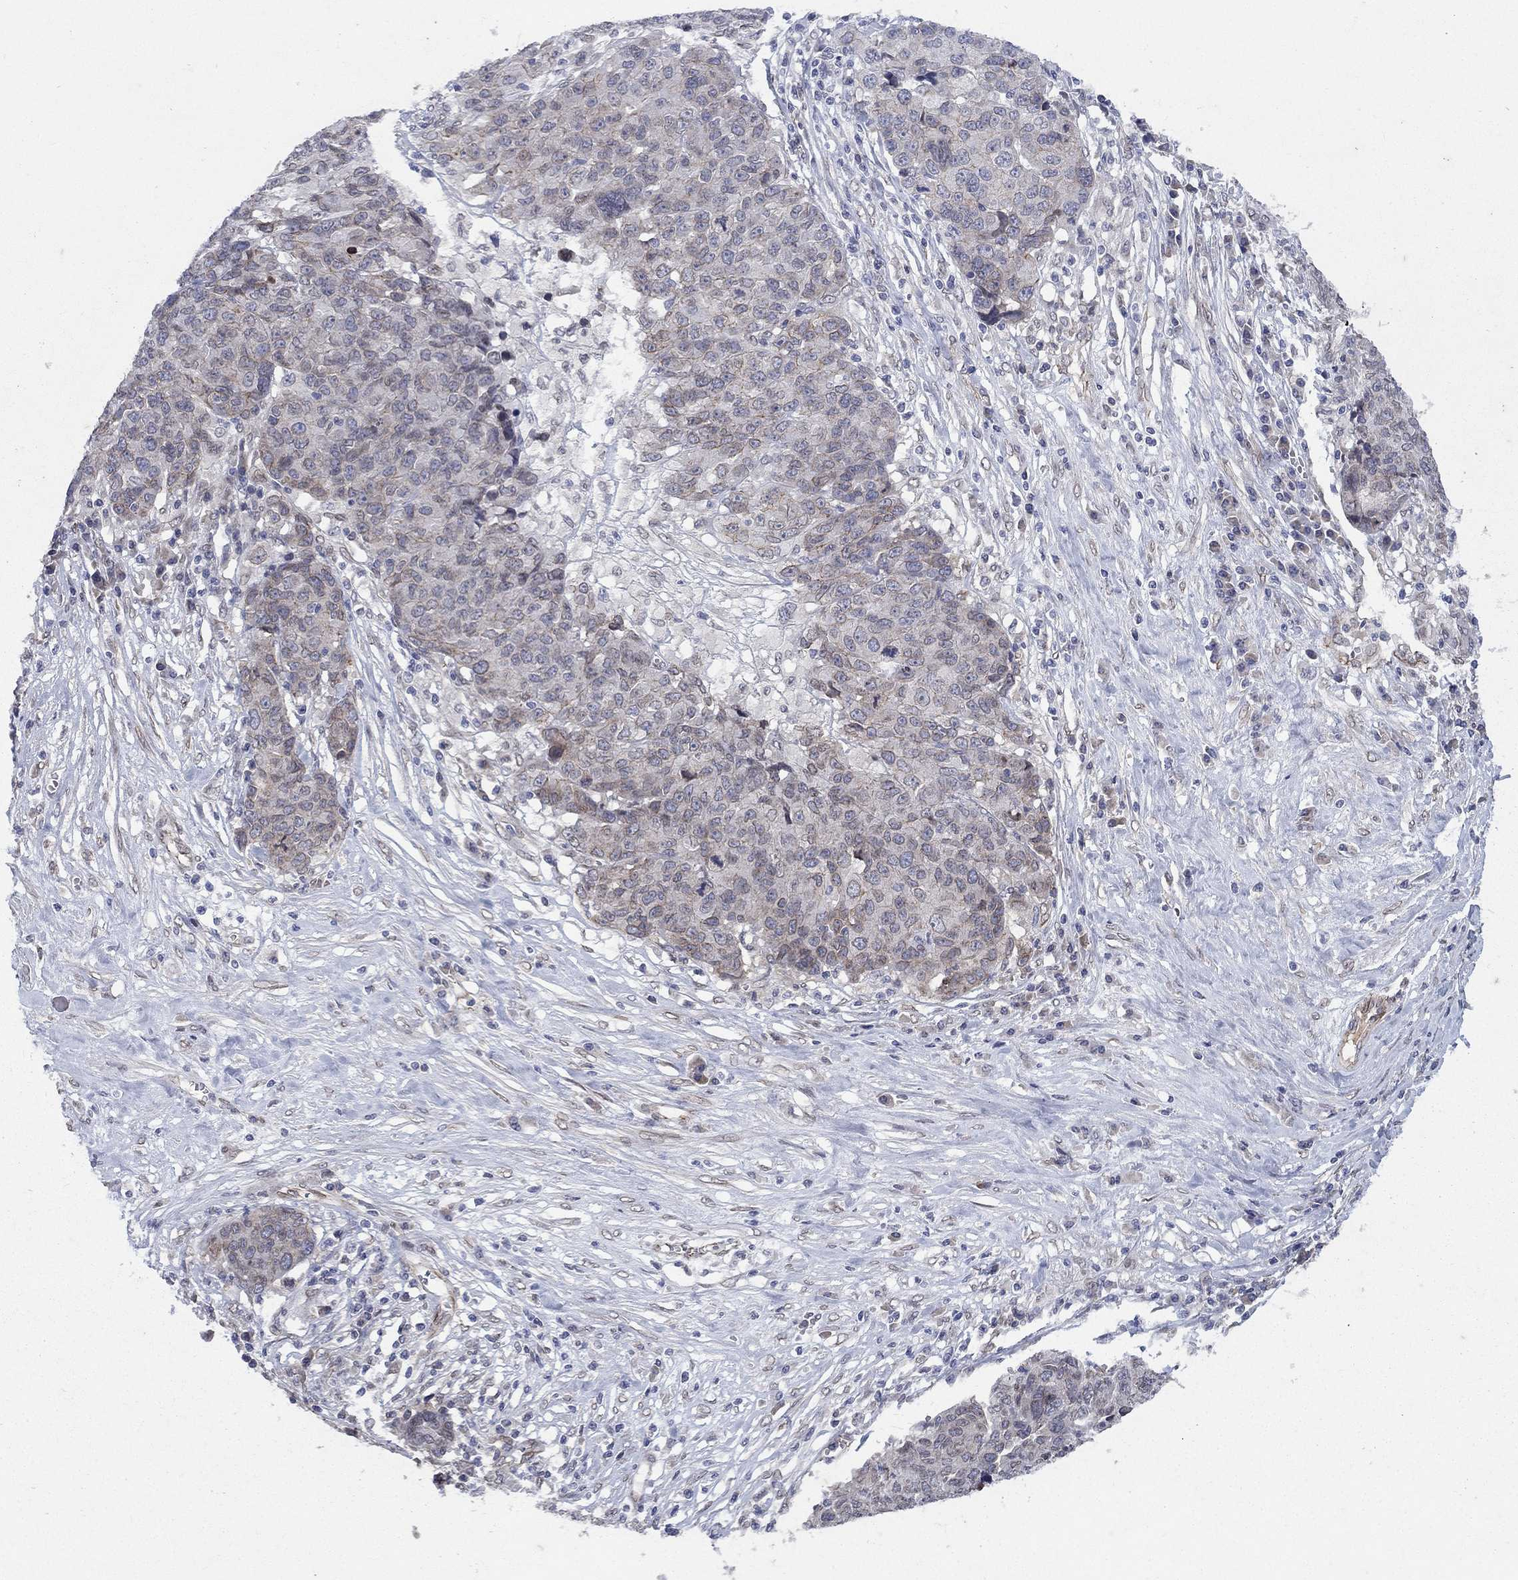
{"staining": {"intensity": "negative", "quantity": "none", "location": "none"}, "tissue": "ovarian cancer", "cell_type": "Tumor cells", "image_type": "cancer", "snomed": [{"axis": "morphology", "description": "Cystadenocarcinoma, serous, NOS"}, {"axis": "topography", "description": "Ovary"}], "caption": "Protein analysis of ovarian cancer shows no significant expression in tumor cells.", "gene": "EMC9", "patient": {"sex": "female", "age": 87}}